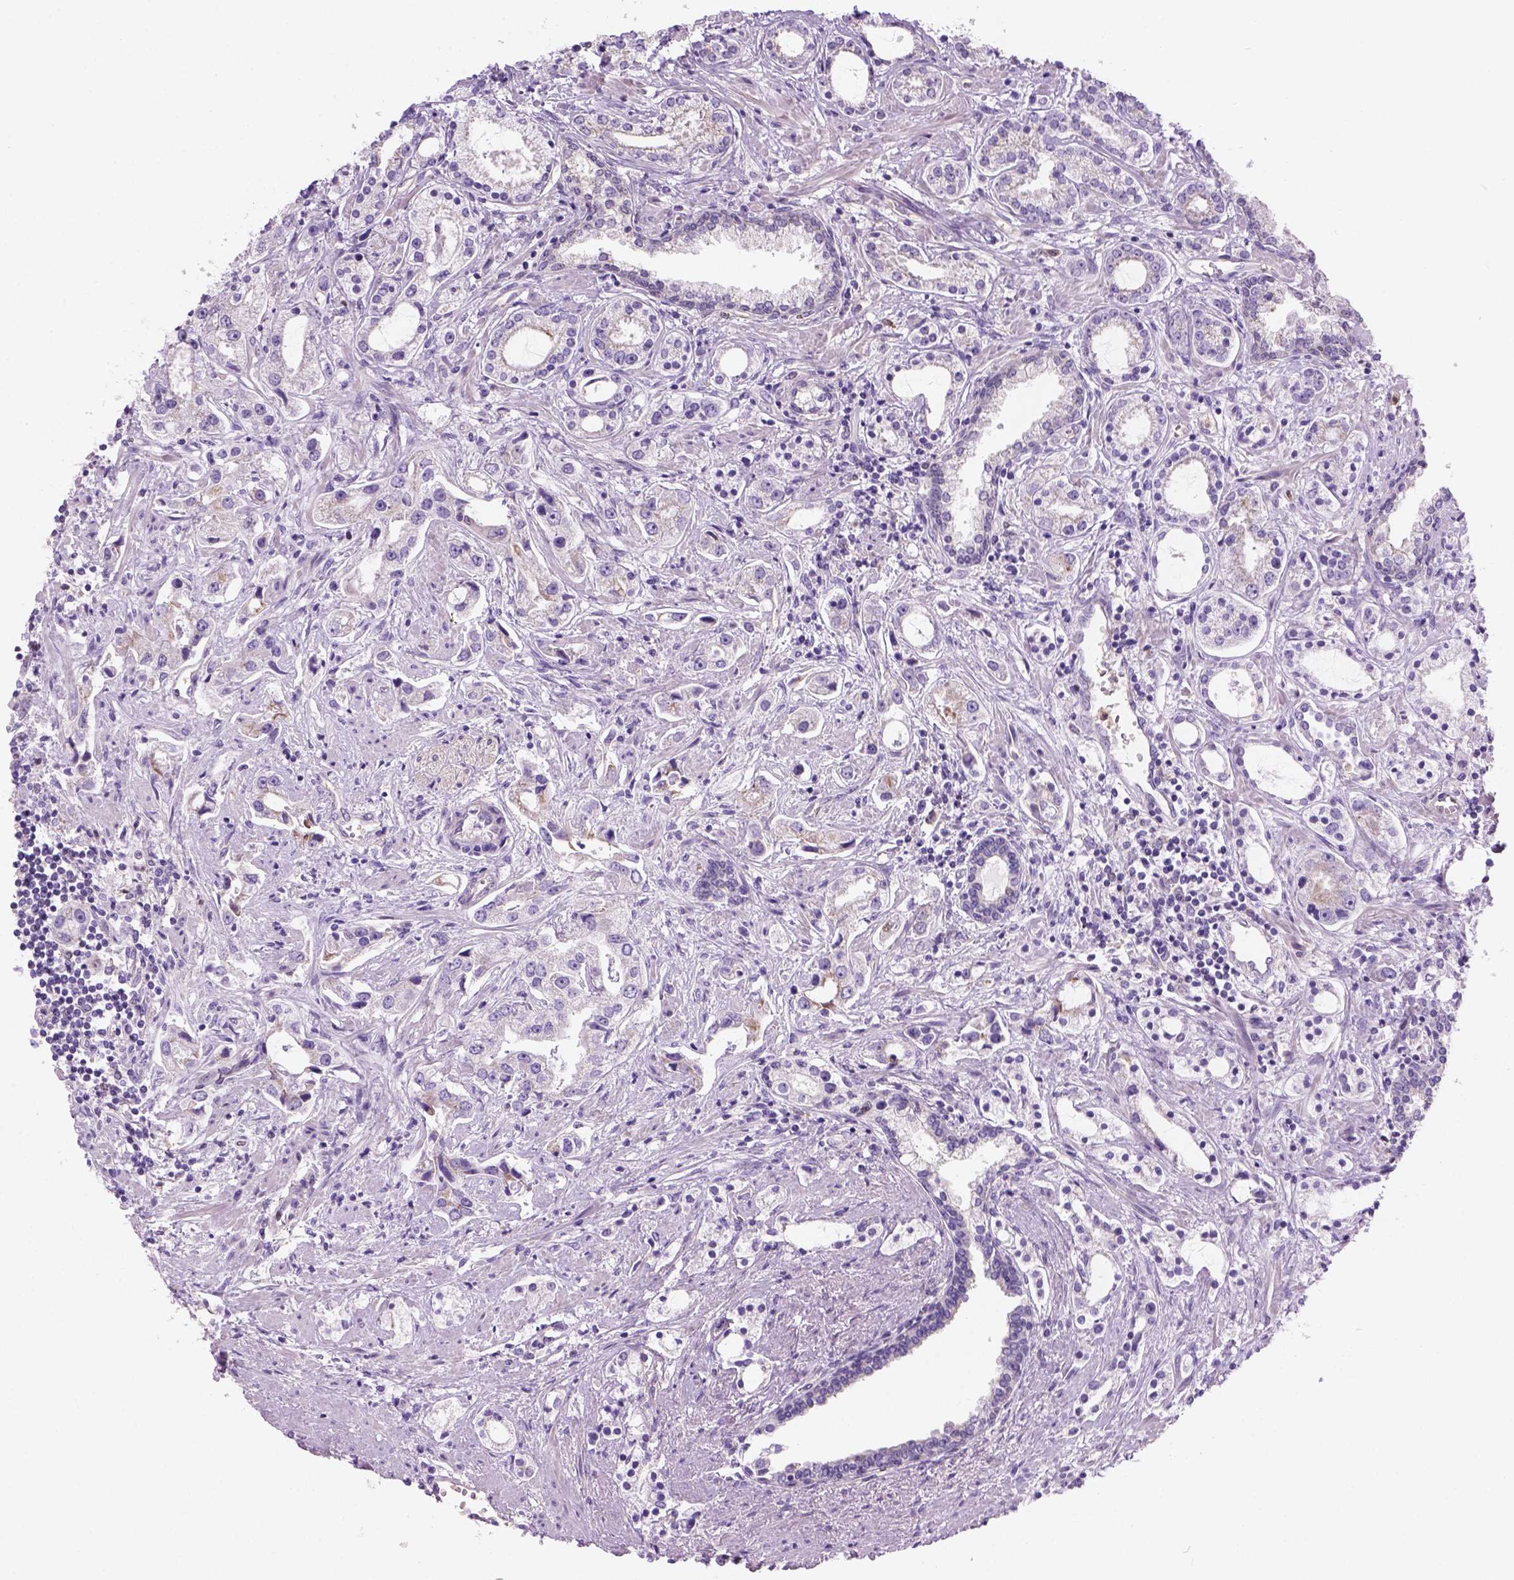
{"staining": {"intensity": "negative", "quantity": "none", "location": "none"}, "tissue": "prostate cancer", "cell_type": "Tumor cells", "image_type": "cancer", "snomed": [{"axis": "morphology", "description": "Adenocarcinoma, Medium grade"}, {"axis": "topography", "description": "Prostate"}], "caption": "This is an IHC photomicrograph of adenocarcinoma (medium-grade) (prostate). There is no positivity in tumor cells.", "gene": "CD84", "patient": {"sex": "male", "age": 57}}